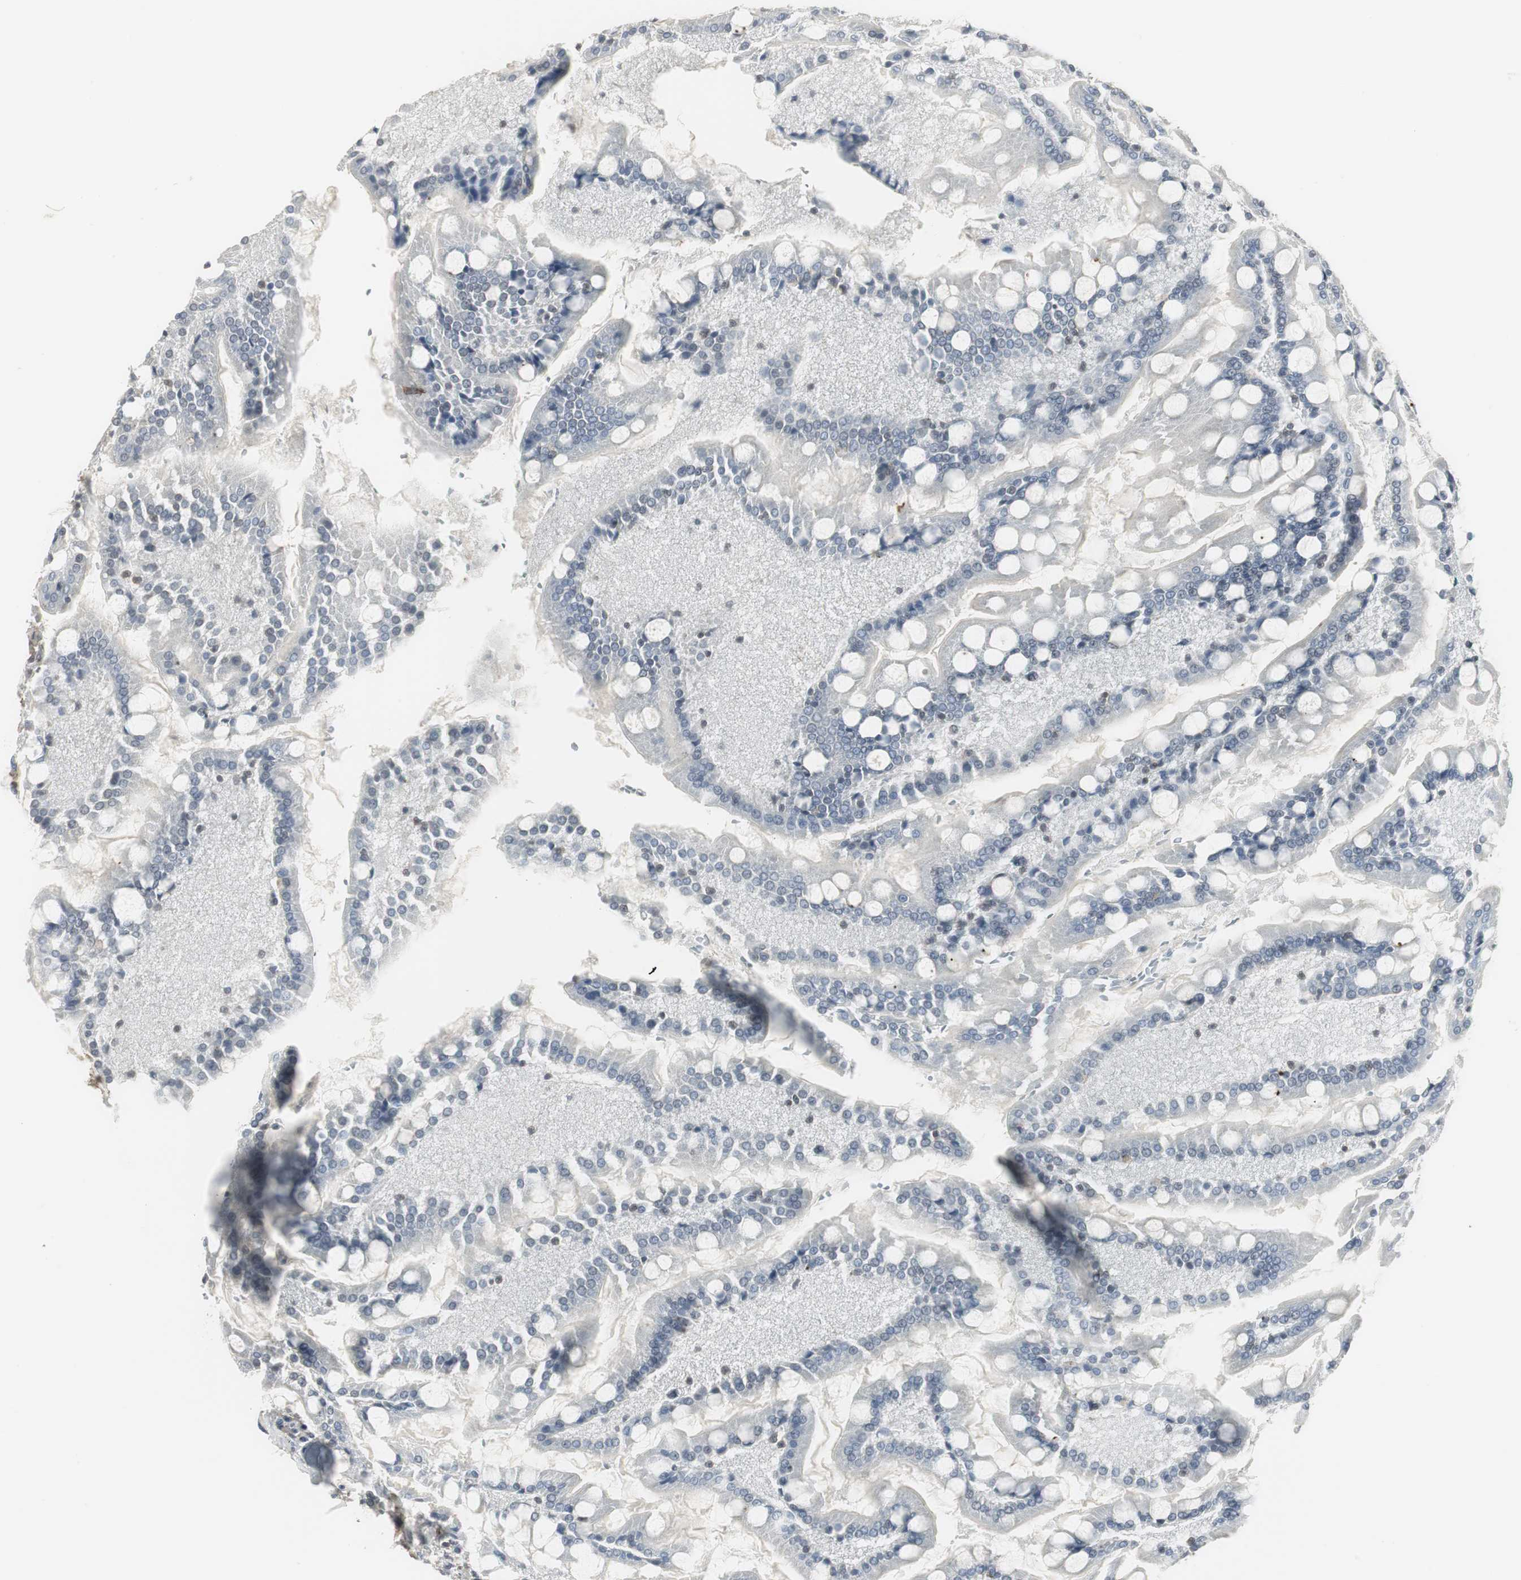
{"staining": {"intensity": "moderate", "quantity": "25%-75%", "location": "cytoplasmic/membranous"}, "tissue": "small intestine", "cell_type": "Glandular cells", "image_type": "normal", "snomed": [{"axis": "morphology", "description": "Normal tissue, NOS"}, {"axis": "topography", "description": "Small intestine"}], "caption": "A medium amount of moderate cytoplasmic/membranous positivity is appreciated in approximately 25%-75% of glandular cells in unremarkable small intestine.", "gene": "SCYL3", "patient": {"sex": "male", "age": 41}}